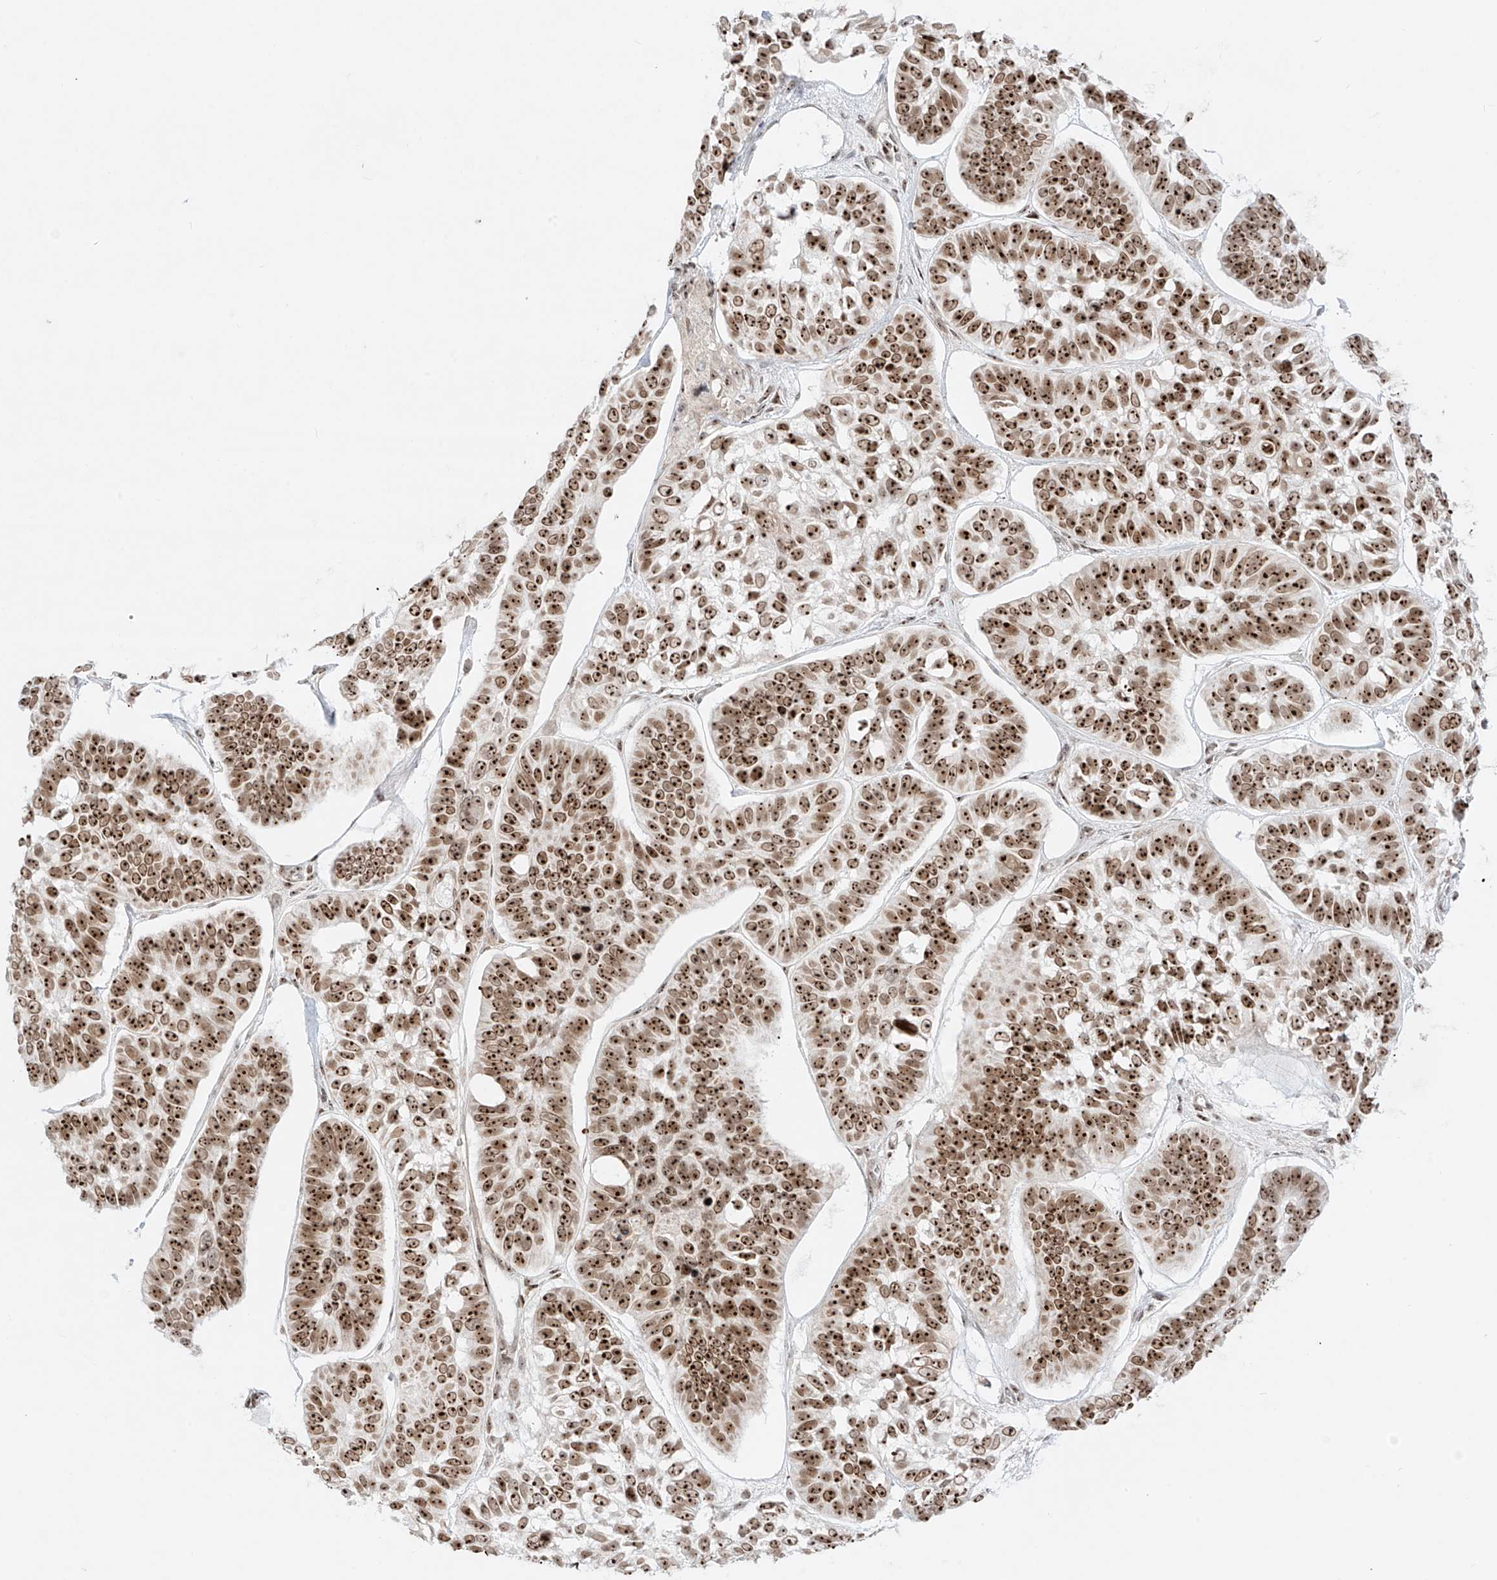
{"staining": {"intensity": "strong", "quantity": ">75%", "location": "nuclear"}, "tissue": "skin cancer", "cell_type": "Tumor cells", "image_type": "cancer", "snomed": [{"axis": "morphology", "description": "Basal cell carcinoma"}, {"axis": "topography", "description": "Skin"}], "caption": "The histopathology image demonstrates a brown stain indicating the presence of a protein in the nuclear of tumor cells in skin cancer (basal cell carcinoma).", "gene": "ZNF512", "patient": {"sex": "male", "age": 62}}